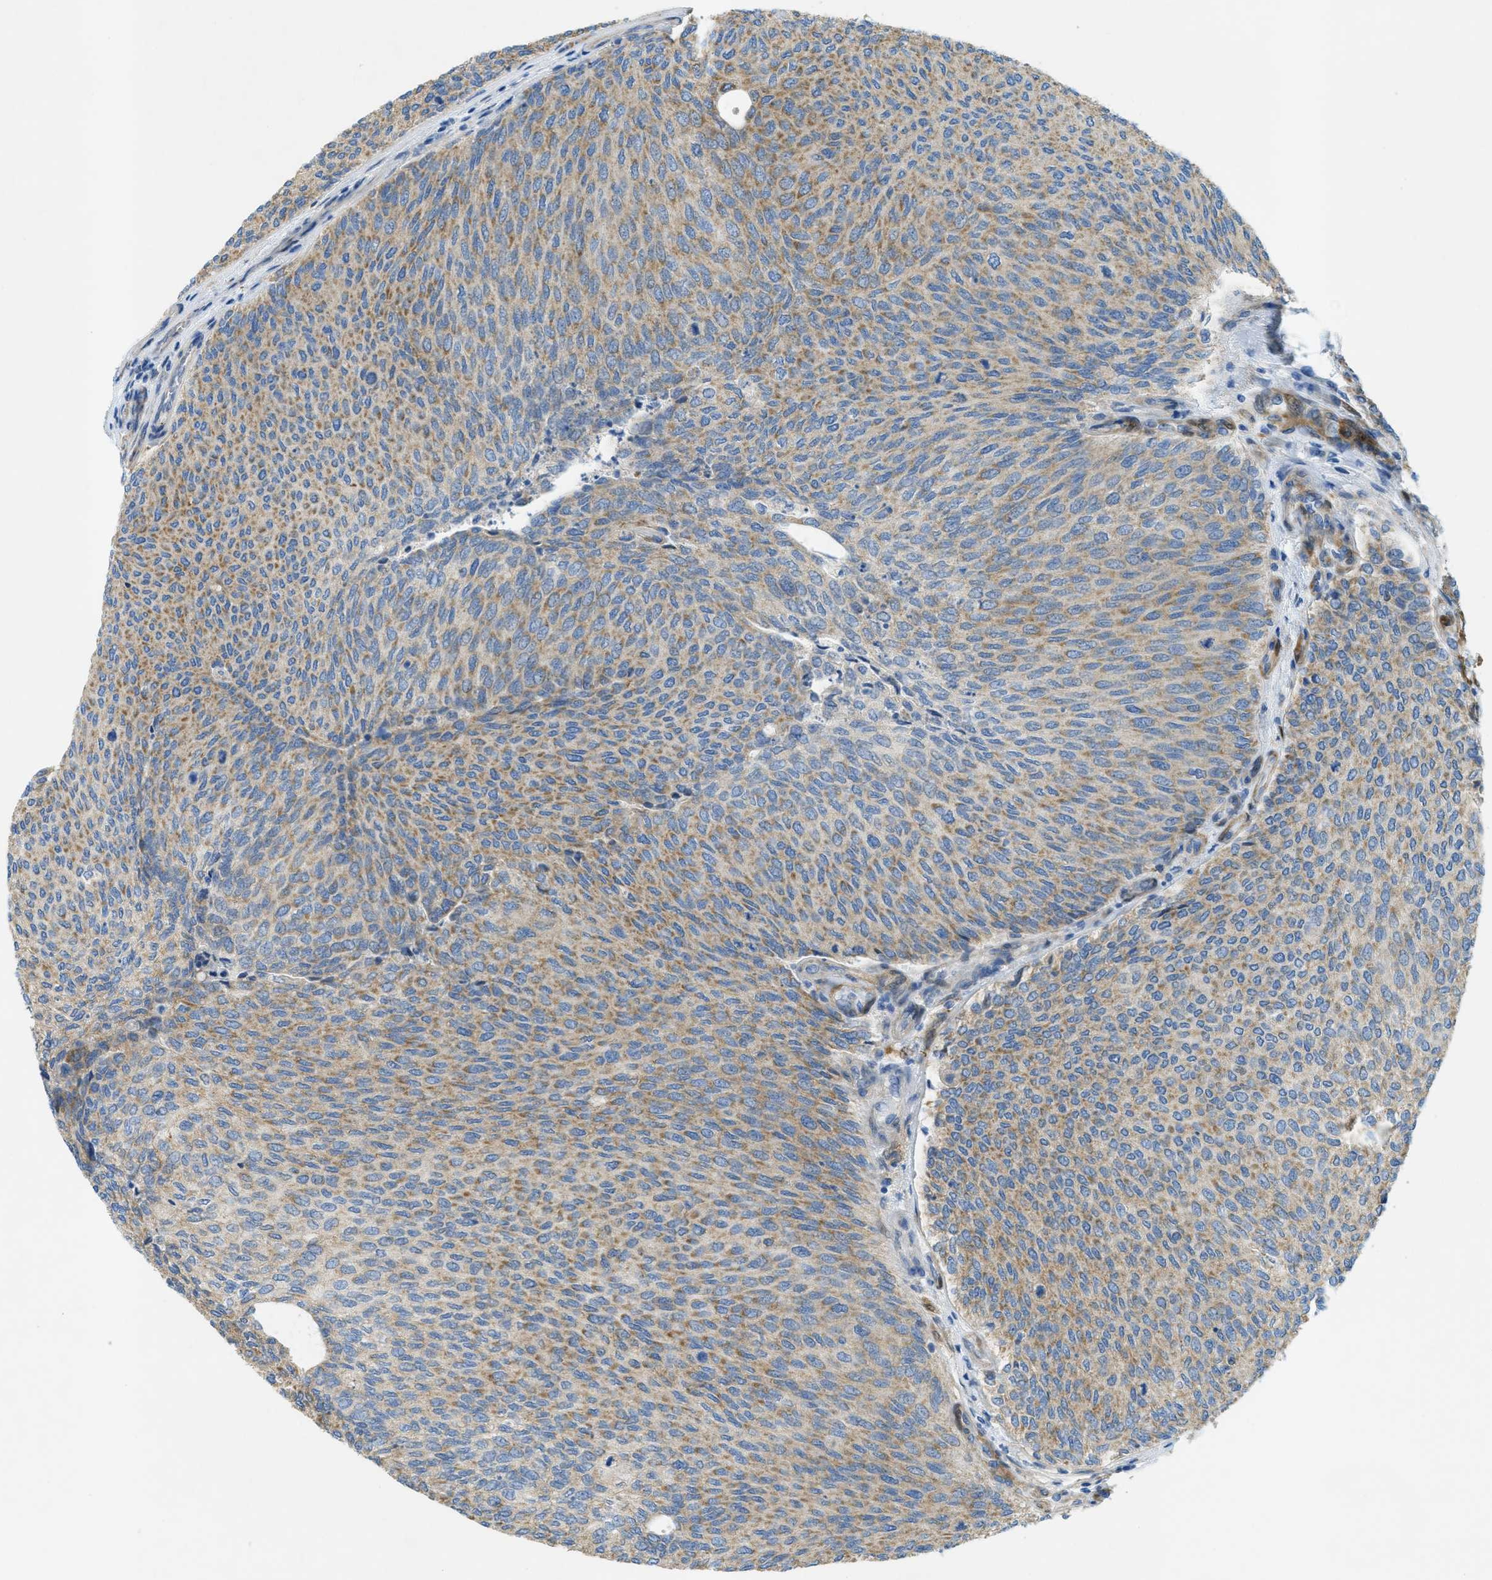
{"staining": {"intensity": "weak", "quantity": ">75%", "location": "cytoplasmic/membranous"}, "tissue": "urothelial cancer", "cell_type": "Tumor cells", "image_type": "cancer", "snomed": [{"axis": "morphology", "description": "Urothelial carcinoma, Low grade"}, {"axis": "topography", "description": "Urinary bladder"}], "caption": "A micrograph of human urothelial cancer stained for a protein displays weak cytoplasmic/membranous brown staining in tumor cells.", "gene": "CYGB", "patient": {"sex": "female", "age": 79}}